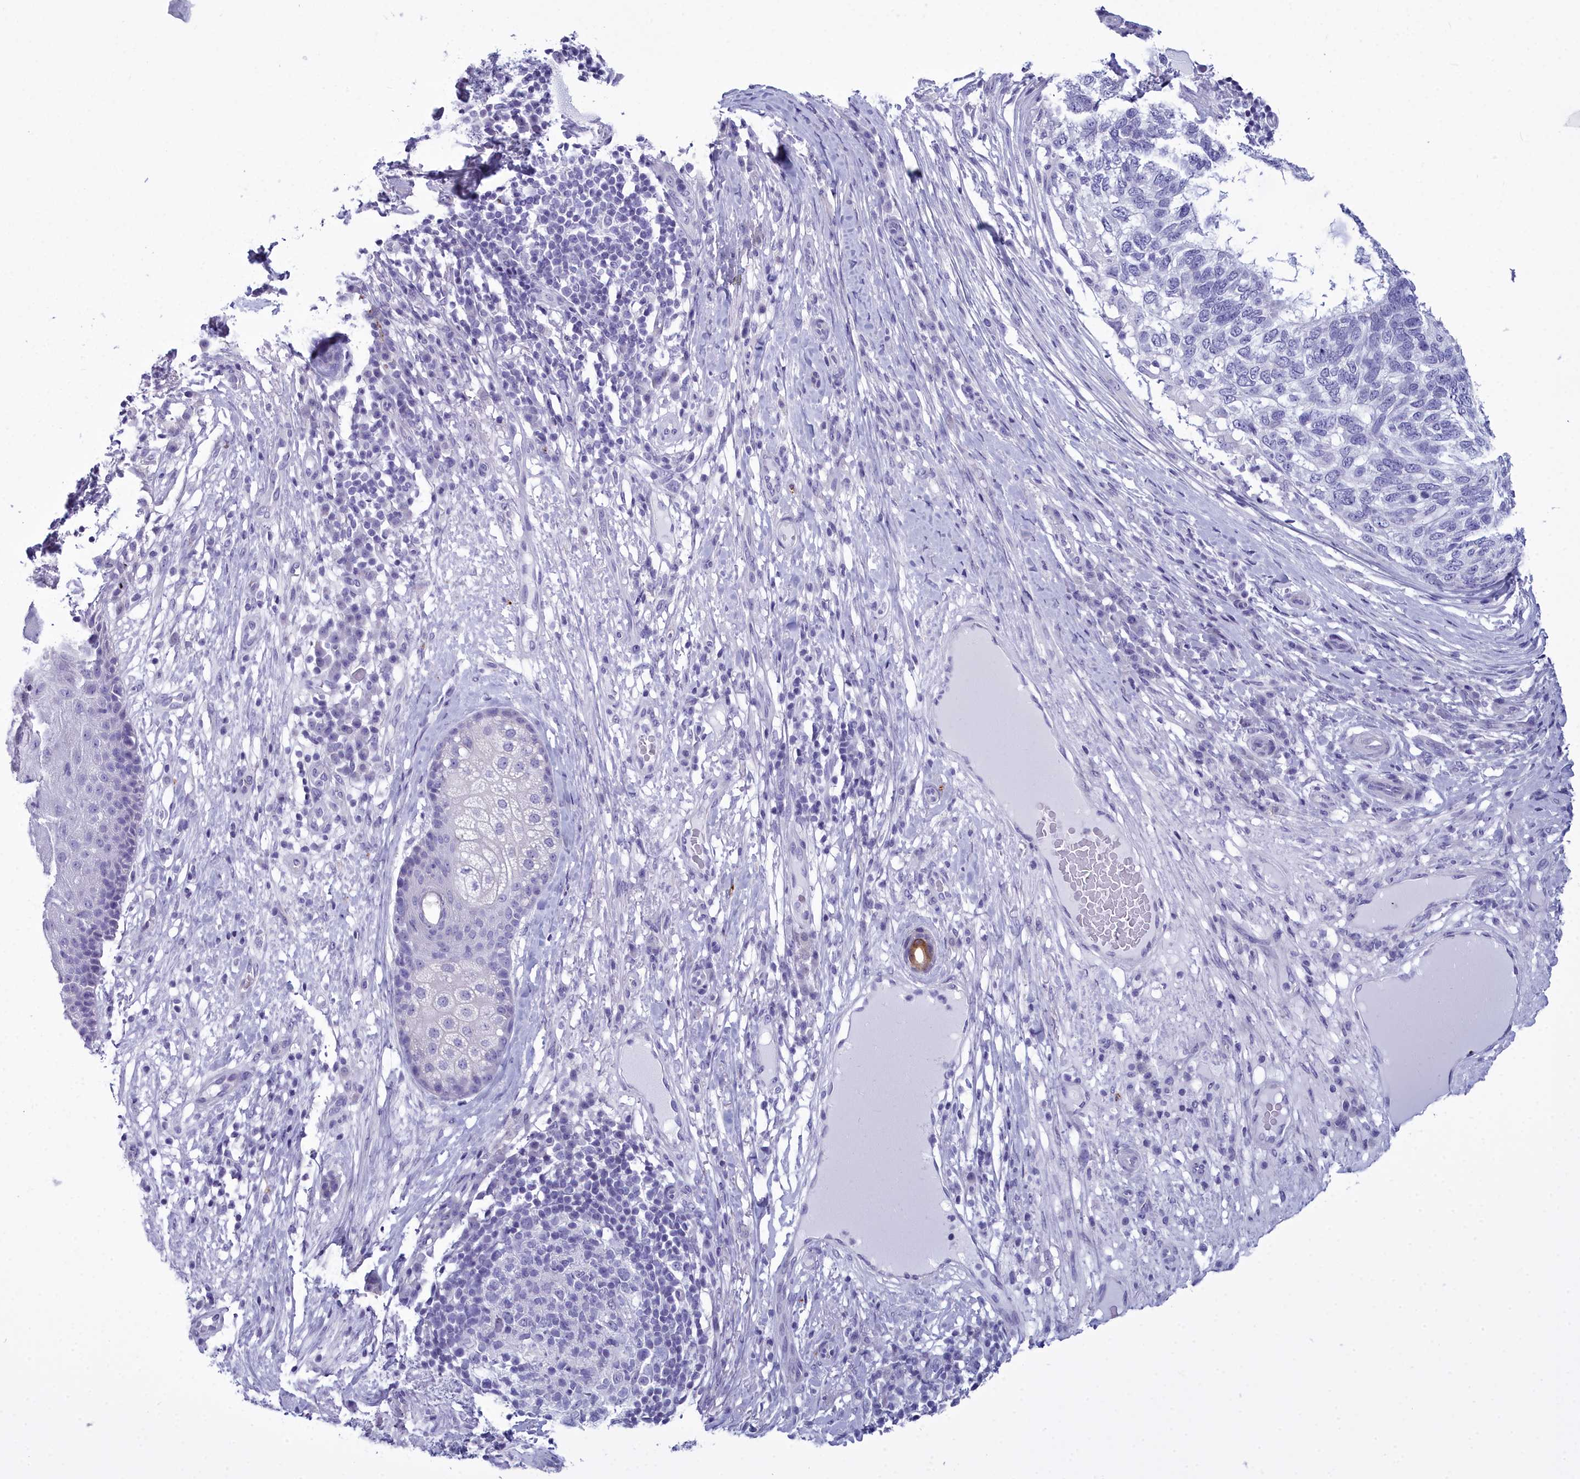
{"staining": {"intensity": "negative", "quantity": "none", "location": "none"}, "tissue": "skin cancer", "cell_type": "Tumor cells", "image_type": "cancer", "snomed": [{"axis": "morphology", "description": "Basal cell carcinoma"}, {"axis": "topography", "description": "Skin"}], "caption": "This is an immunohistochemistry micrograph of human skin cancer. There is no expression in tumor cells.", "gene": "MAP6", "patient": {"sex": "female", "age": 65}}